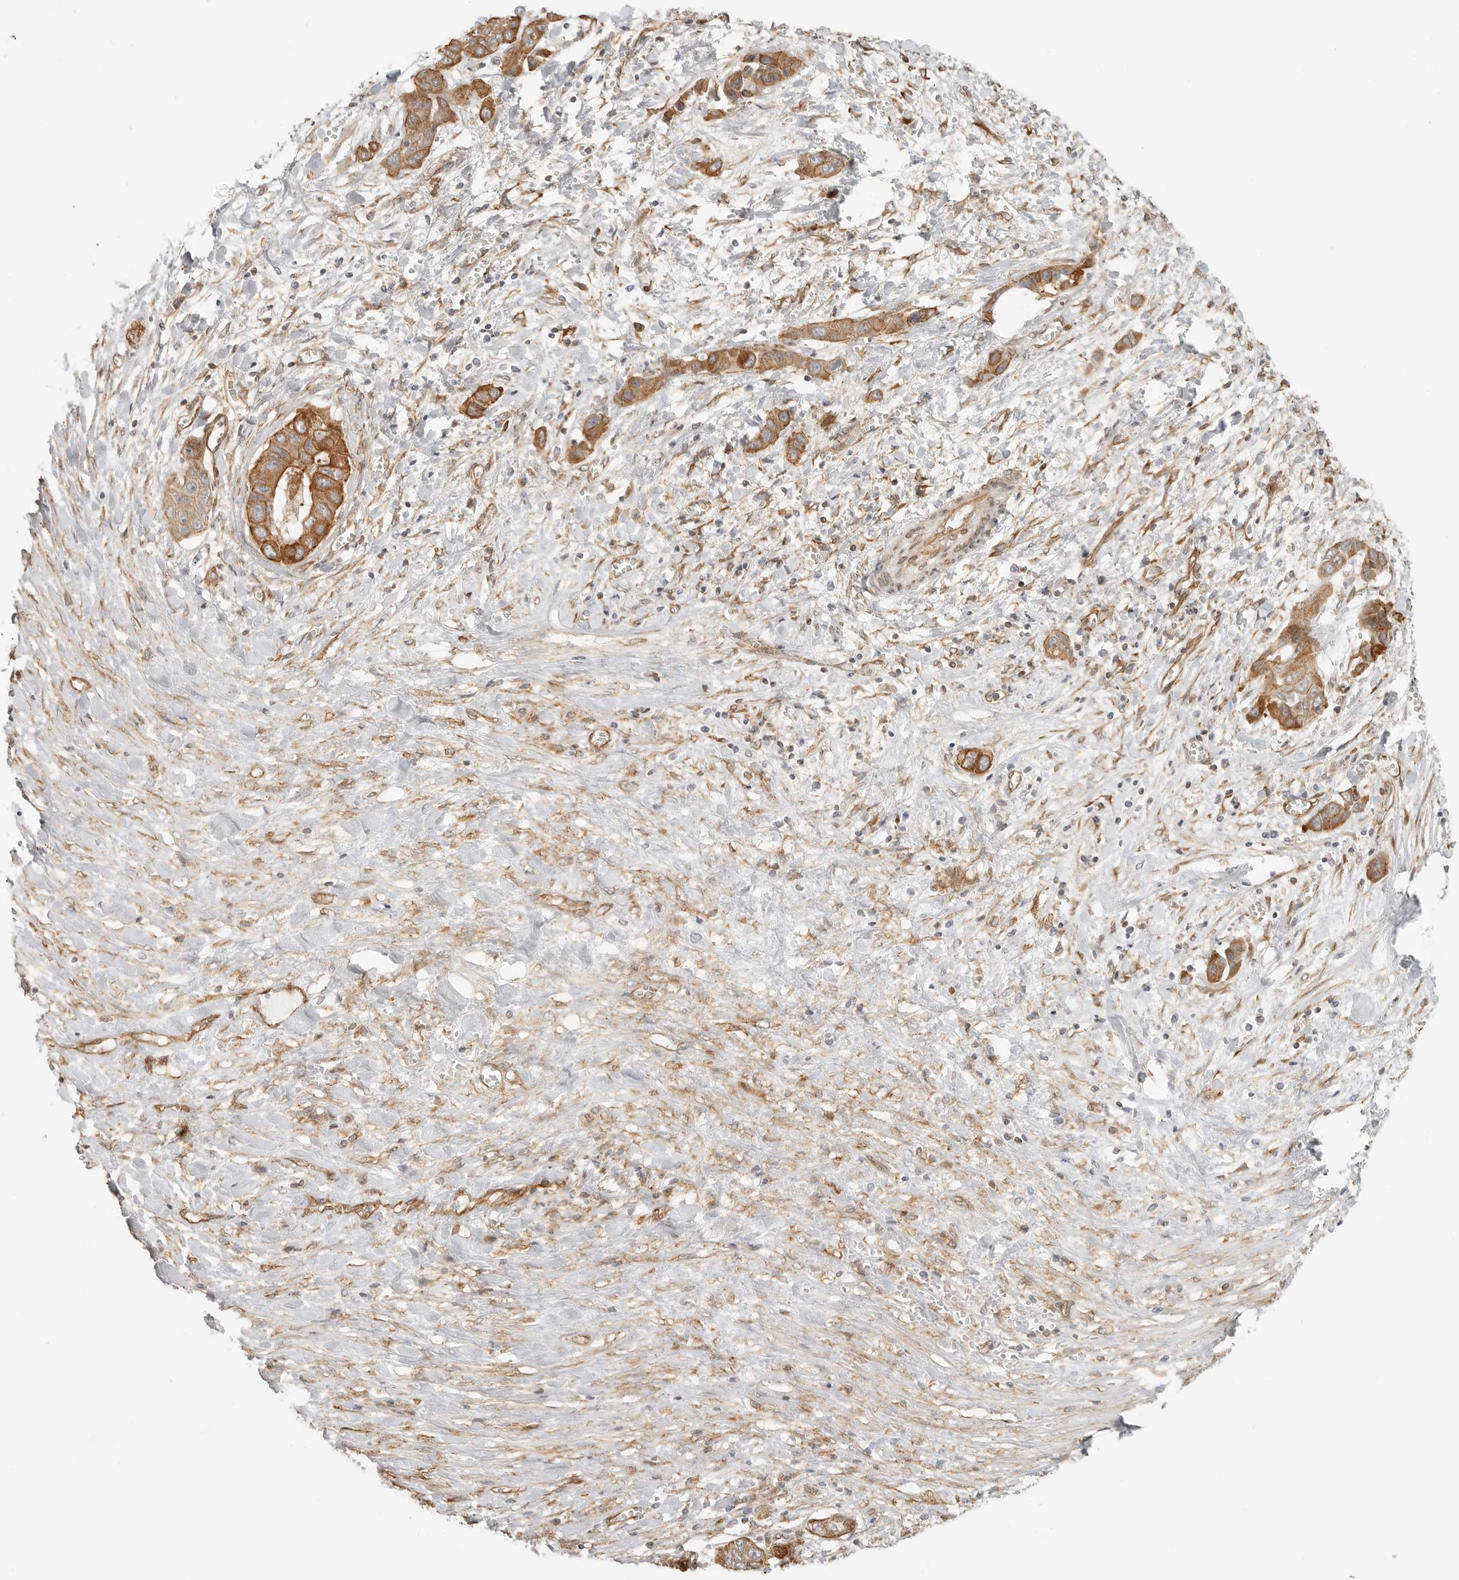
{"staining": {"intensity": "moderate", "quantity": ">75%", "location": "cytoplasmic/membranous"}, "tissue": "liver cancer", "cell_type": "Tumor cells", "image_type": "cancer", "snomed": [{"axis": "morphology", "description": "Cholangiocarcinoma"}, {"axis": "topography", "description": "Liver"}], "caption": "Moderate cytoplasmic/membranous staining for a protein is present in approximately >75% of tumor cells of cholangiocarcinoma (liver) using immunohistochemistry (IHC).", "gene": "ATOH7", "patient": {"sex": "female", "age": 52}}